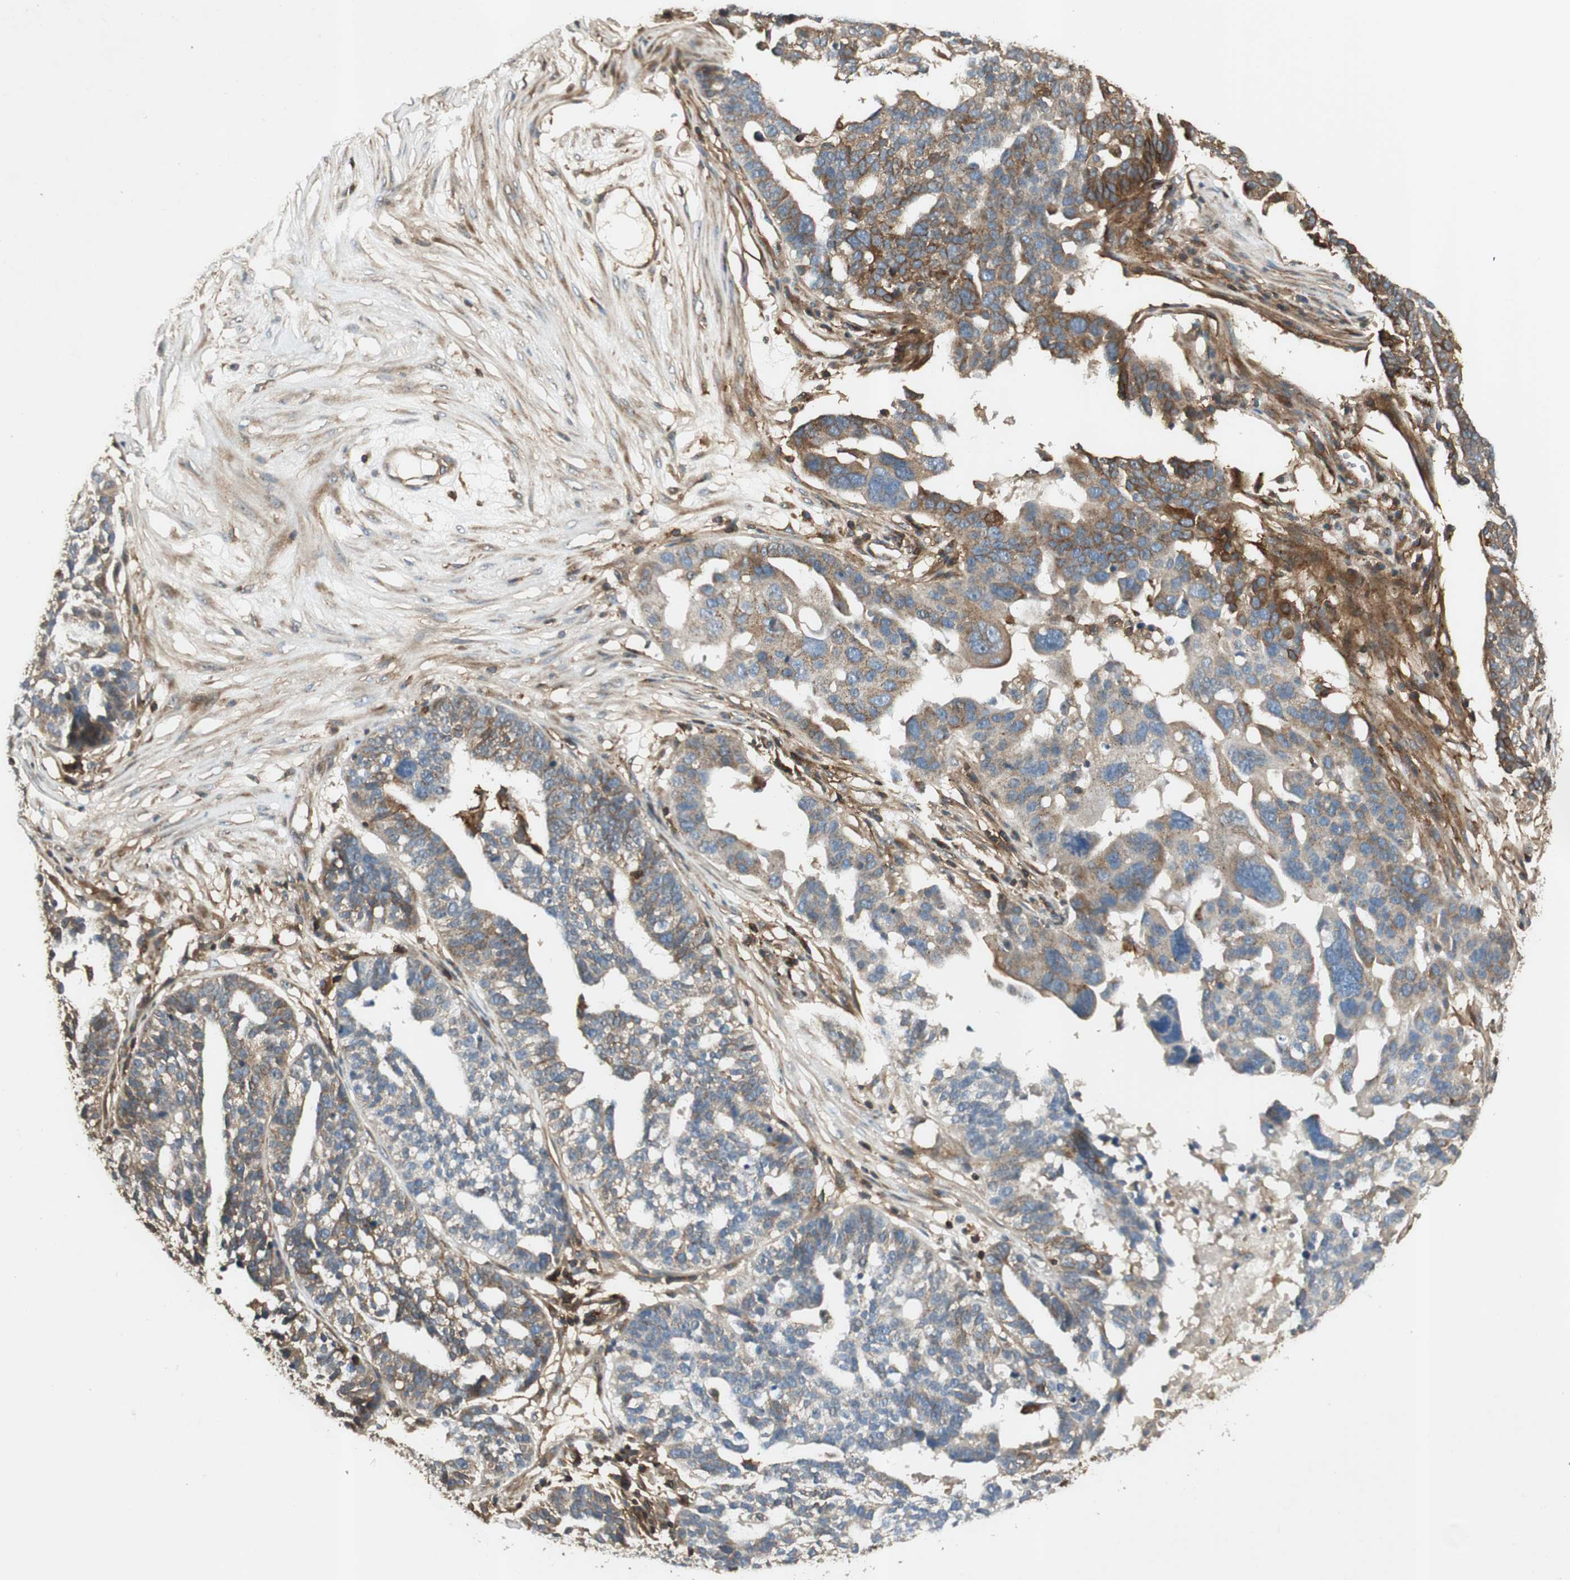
{"staining": {"intensity": "moderate", "quantity": ">75%", "location": "cytoplasmic/membranous"}, "tissue": "ovarian cancer", "cell_type": "Tumor cells", "image_type": "cancer", "snomed": [{"axis": "morphology", "description": "Cystadenocarcinoma, serous, NOS"}, {"axis": "topography", "description": "Ovary"}], "caption": "An immunohistochemistry (IHC) image of tumor tissue is shown. Protein staining in brown highlights moderate cytoplasmic/membranous positivity in ovarian cancer (serous cystadenocarcinoma) within tumor cells.", "gene": "BTN3A3", "patient": {"sex": "female", "age": 59}}